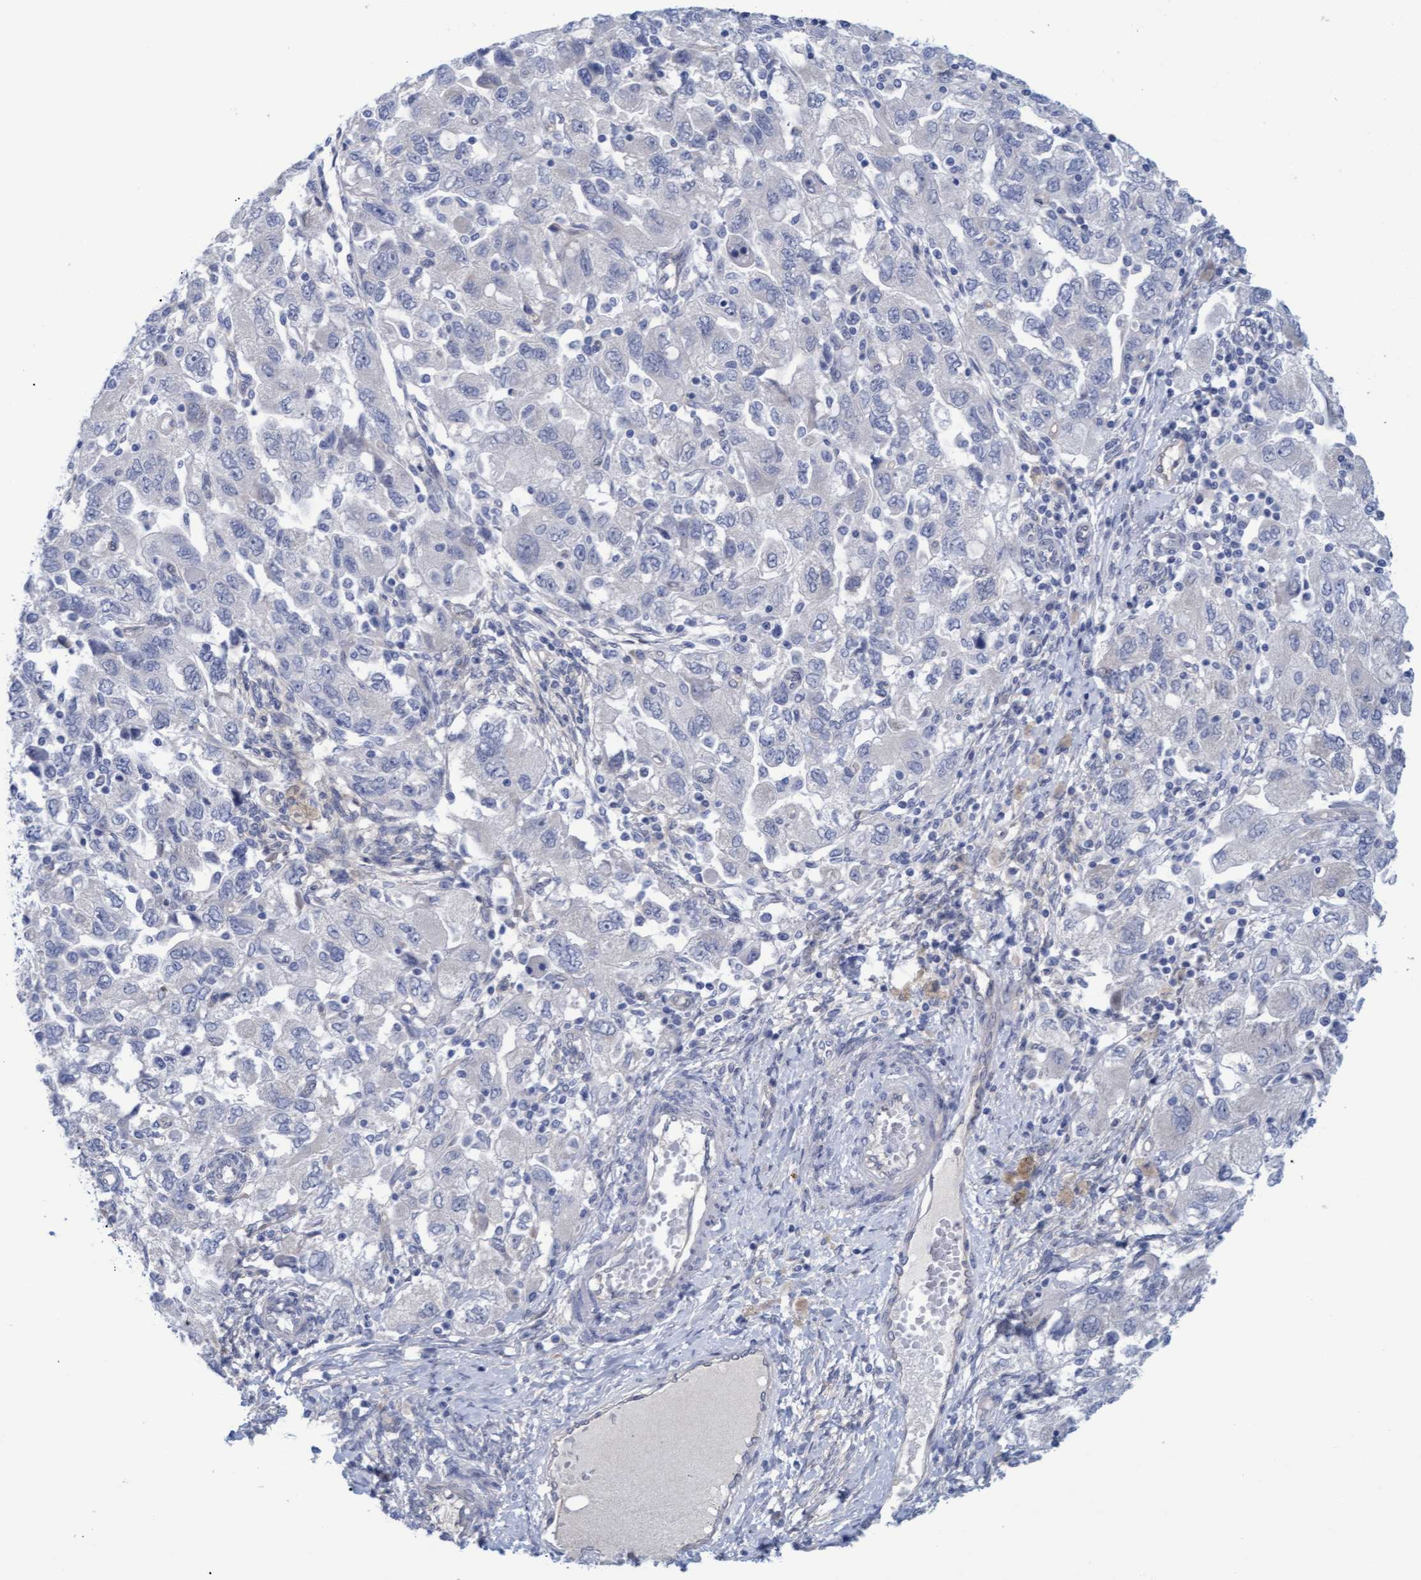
{"staining": {"intensity": "negative", "quantity": "none", "location": "none"}, "tissue": "ovarian cancer", "cell_type": "Tumor cells", "image_type": "cancer", "snomed": [{"axis": "morphology", "description": "Carcinoma, NOS"}, {"axis": "morphology", "description": "Cystadenocarcinoma, serous, NOS"}, {"axis": "topography", "description": "Ovary"}], "caption": "Tumor cells are negative for brown protein staining in ovarian cancer.", "gene": "STXBP1", "patient": {"sex": "female", "age": 69}}